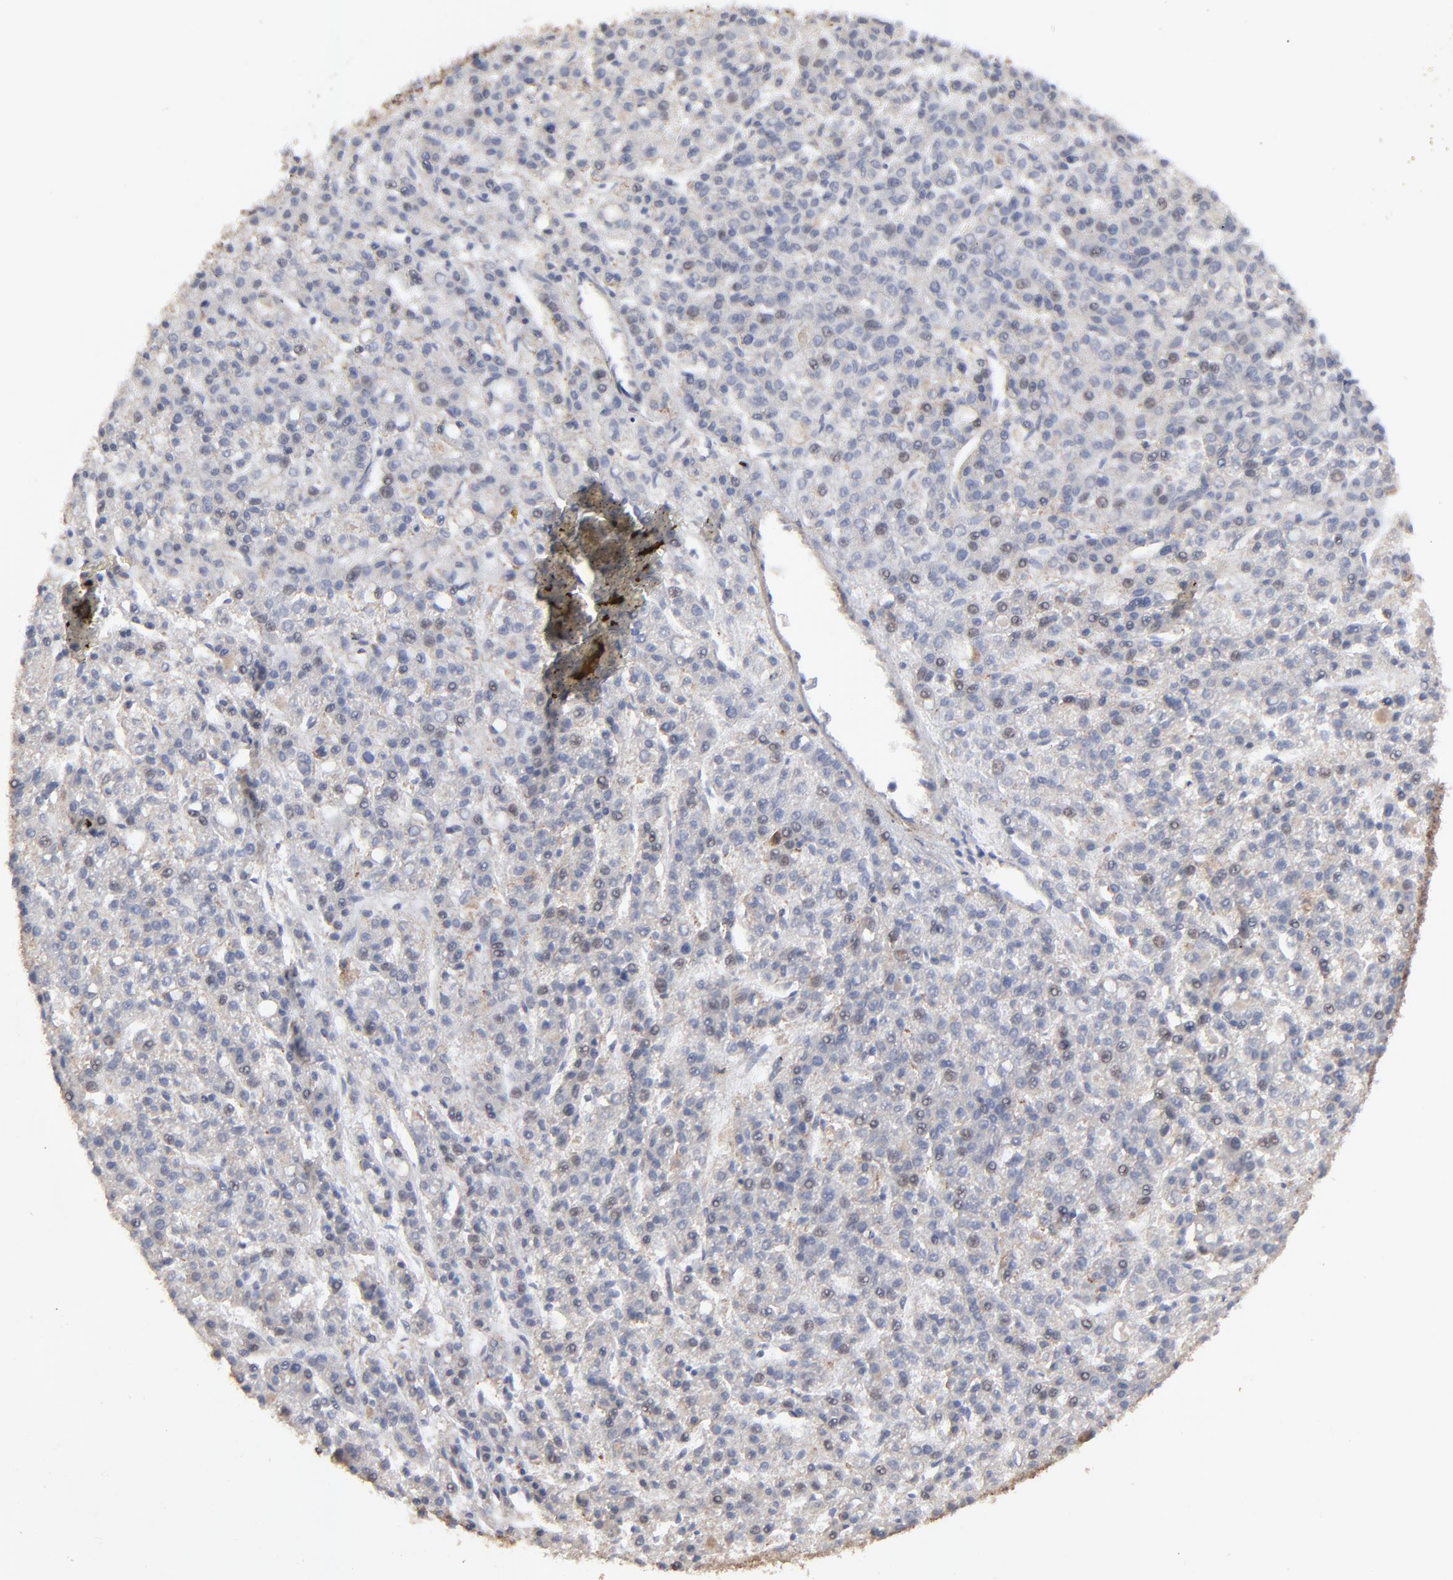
{"staining": {"intensity": "negative", "quantity": "none", "location": "none"}, "tissue": "liver cancer", "cell_type": "Tumor cells", "image_type": "cancer", "snomed": [{"axis": "morphology", "description": "Carcinoma, Hepatocellular, NOS"}, {"axis": "topography", "description": "Liver"}], "caption": "High magnification brightfield microscopy of liver cancer stained with DAB (3,3'-diaminobenzidine) (brown) and counterstained with hematoxylin (blue): tumor cells show no significant staining.", "gene": "ELP2", "patient": {"sex": "male", "age": 70}}